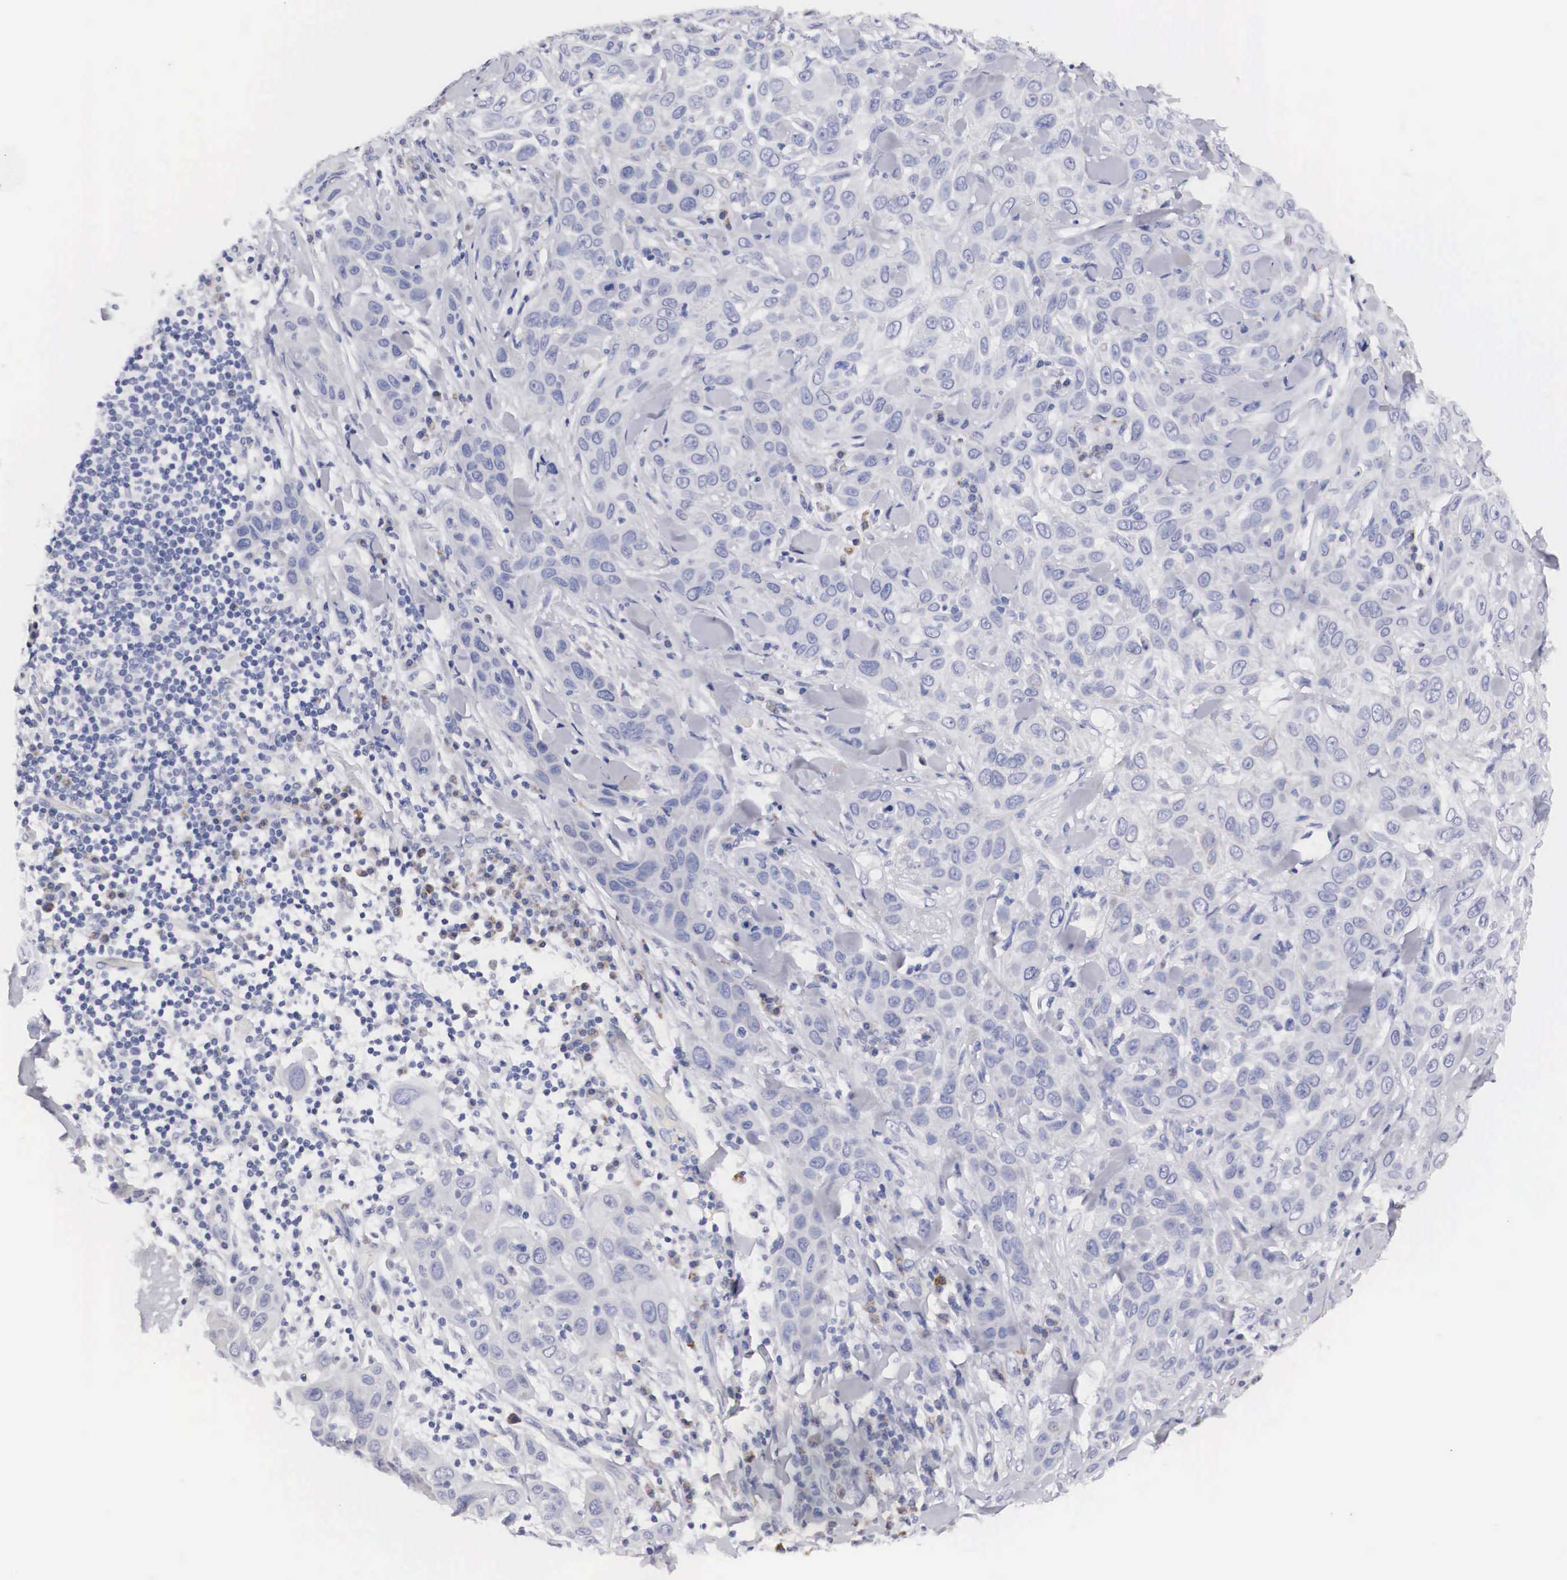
{"staining": {"intensity": "negative", "quantity": "none", "location": "none"}, "tissue": "skin cancer", "cell_type": "Tumor cells", "image_type": "cancer", "snomed": [{"axis": "morphology", "description": "Squamous cell carcinoma, NOS"}, {"axis": "topography", "description": "Skin"}], "caption": "Immunohistochemical staining of human squamous cell carcinoma (skin) shows no significant expression in tumor cells. The staining was performed using DAB (3,3'-diaminobenzidine) to visualize the protein expression in brown, while the nuclei were stained in blue with hematoxylin (Magnification: 20x).", "gene": "ARMCX3", "patient": {"sex": "male", "age": 84}}